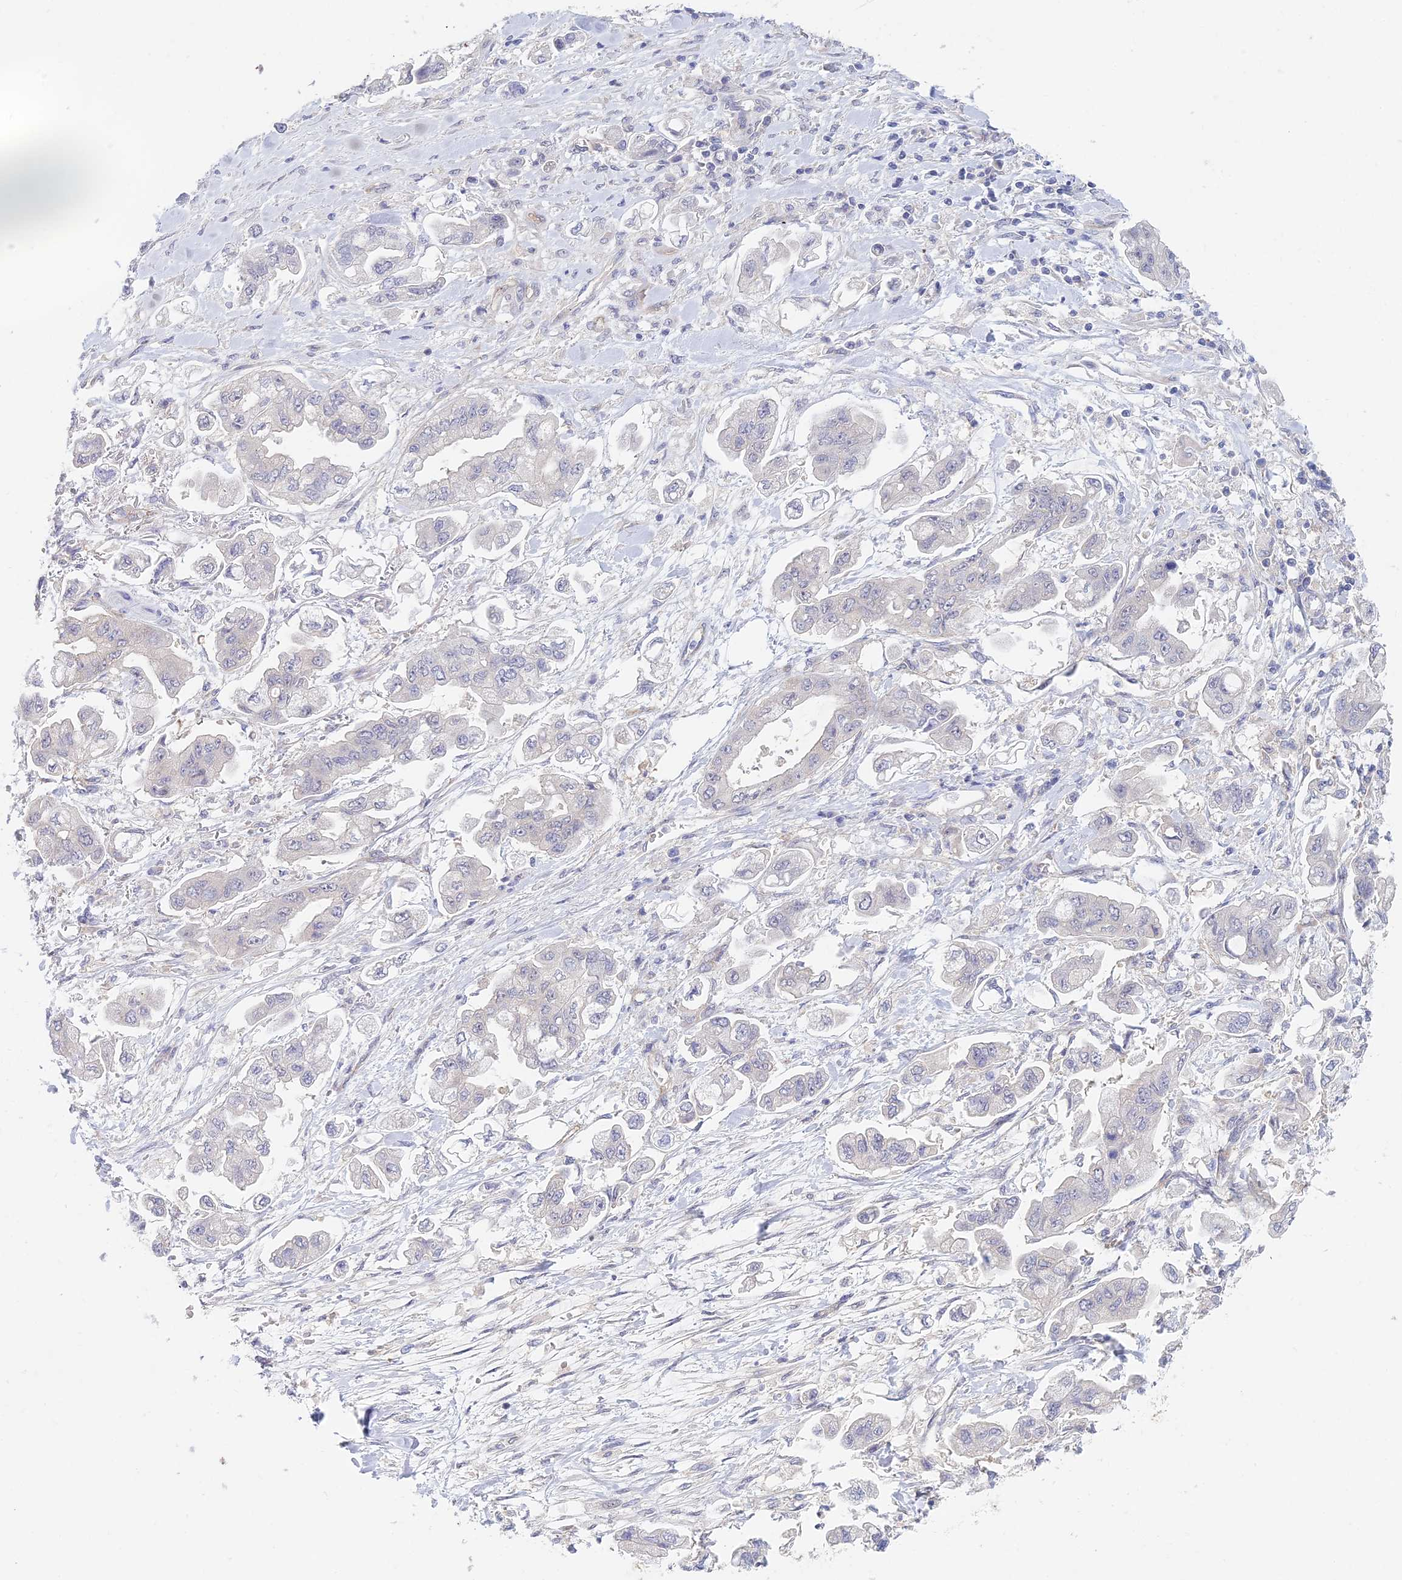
{"staining": {"intensity": "negative", "quantity": "none", "location": "none"}, "tissue": "stomach cancer", "cell_type": "Tumor cells", "image_type": "cancer", "snomed": [{"axis": "morphology", "description": "Adenocarcinoma, NOS"}, {"axis": "topography", "description": "Stomach"}], "caption": "Tumor cells are negative for brown protein staining in stomach adenocarcinoma.", "gene": "METTL26", "patient": {"sex": "male", "age": 62}}